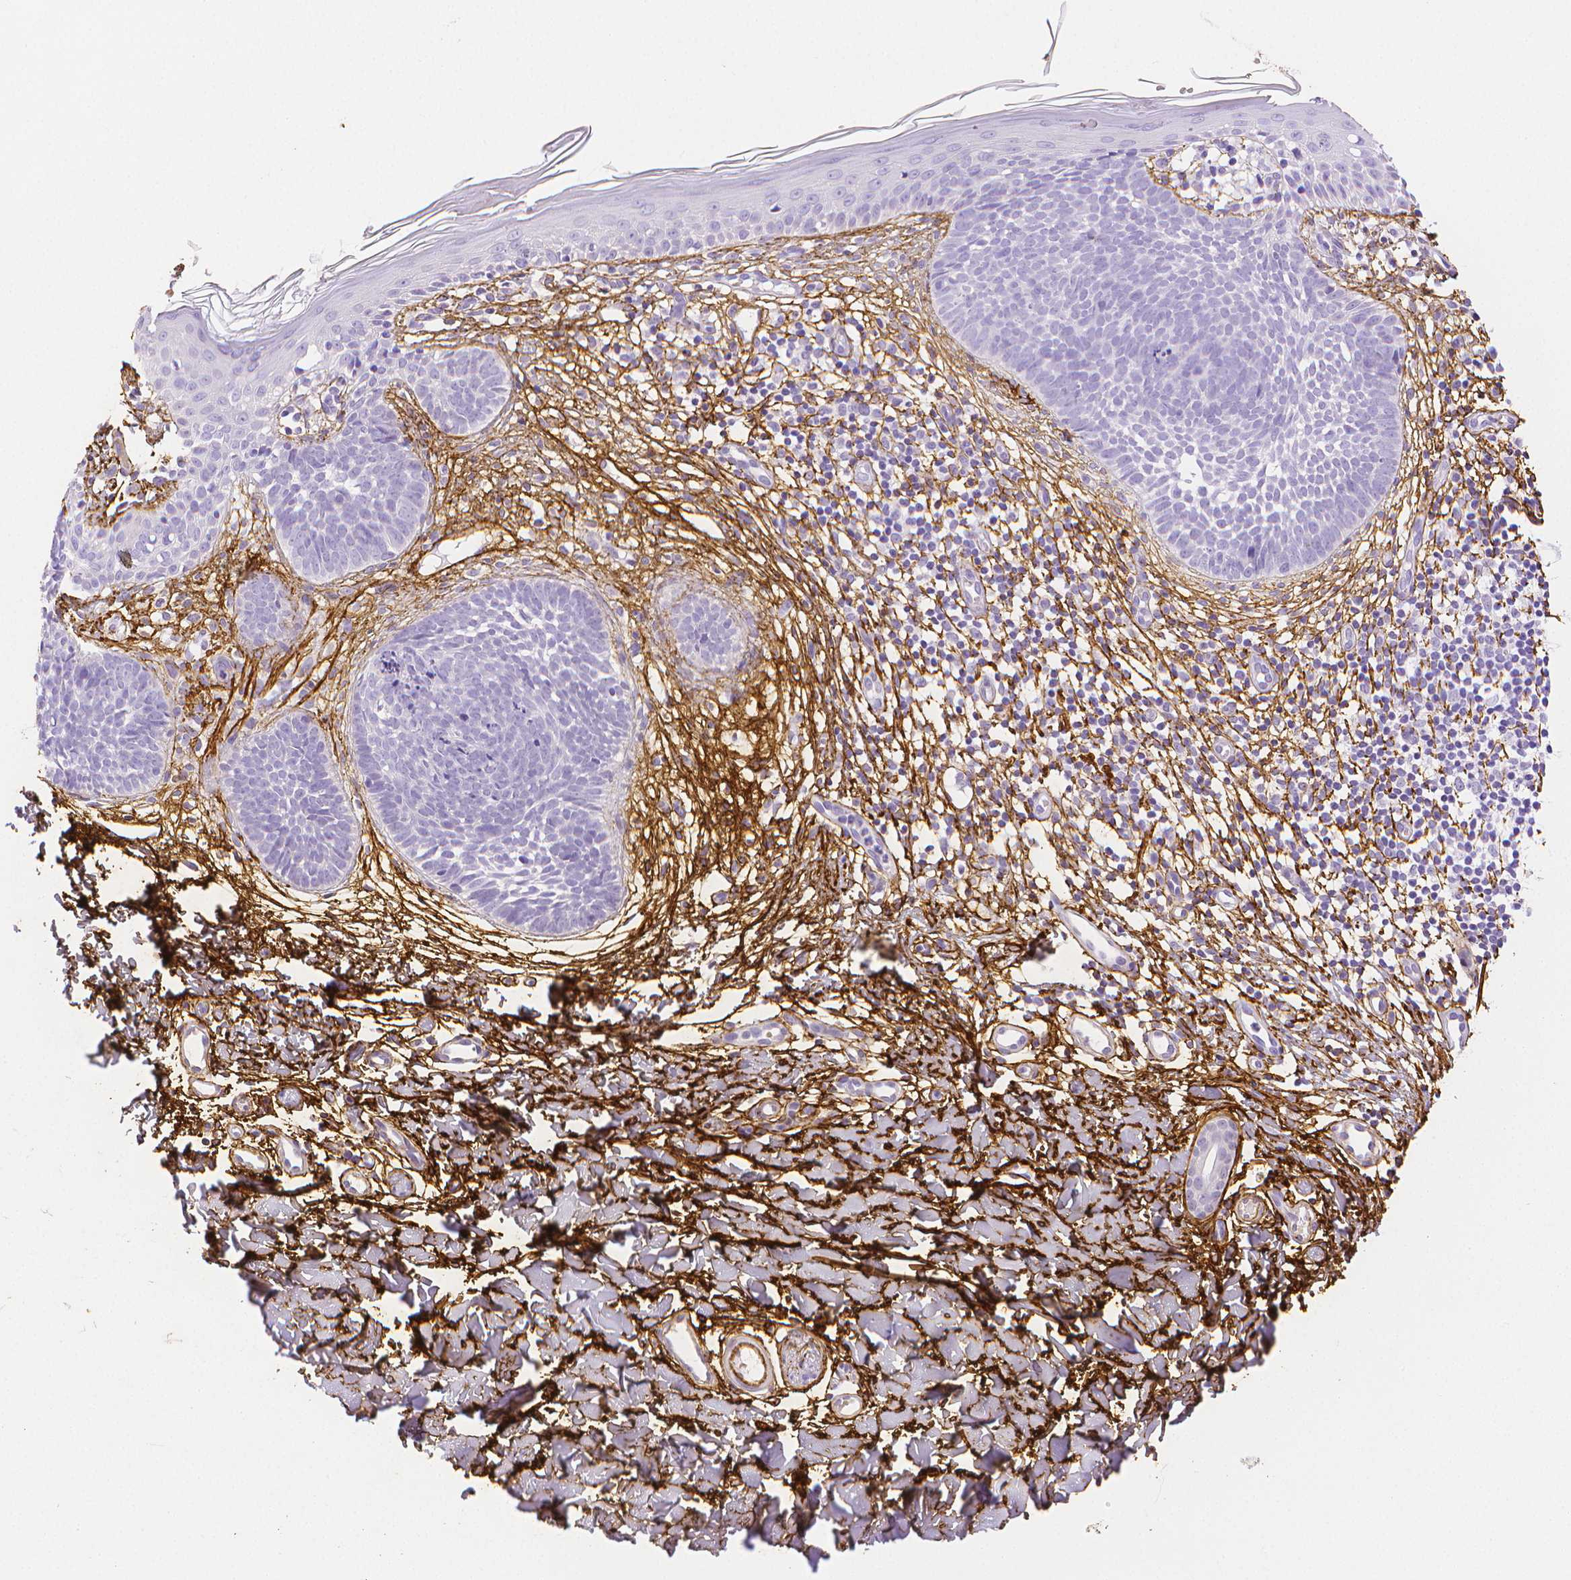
{"staining": {"intensity": "negative", "quantity": "none", "location": "none"}, "tissue": "skin cancer", "cell_type": "Tumor cells", "image_type": "cancer", "snomed": [{"axis": "morphology", "description": "Basal cell carcinoma"}, {"axis": "topography", "description": "Skin"}], "caption": "High power microscopy micrograph of an immunohistochemistry image of skin cancer (basal cell carcinoma), revealing no significant staining in tumor cells.", "gene": "FBN1", "patient": {"sex": "female", "age": 51}}